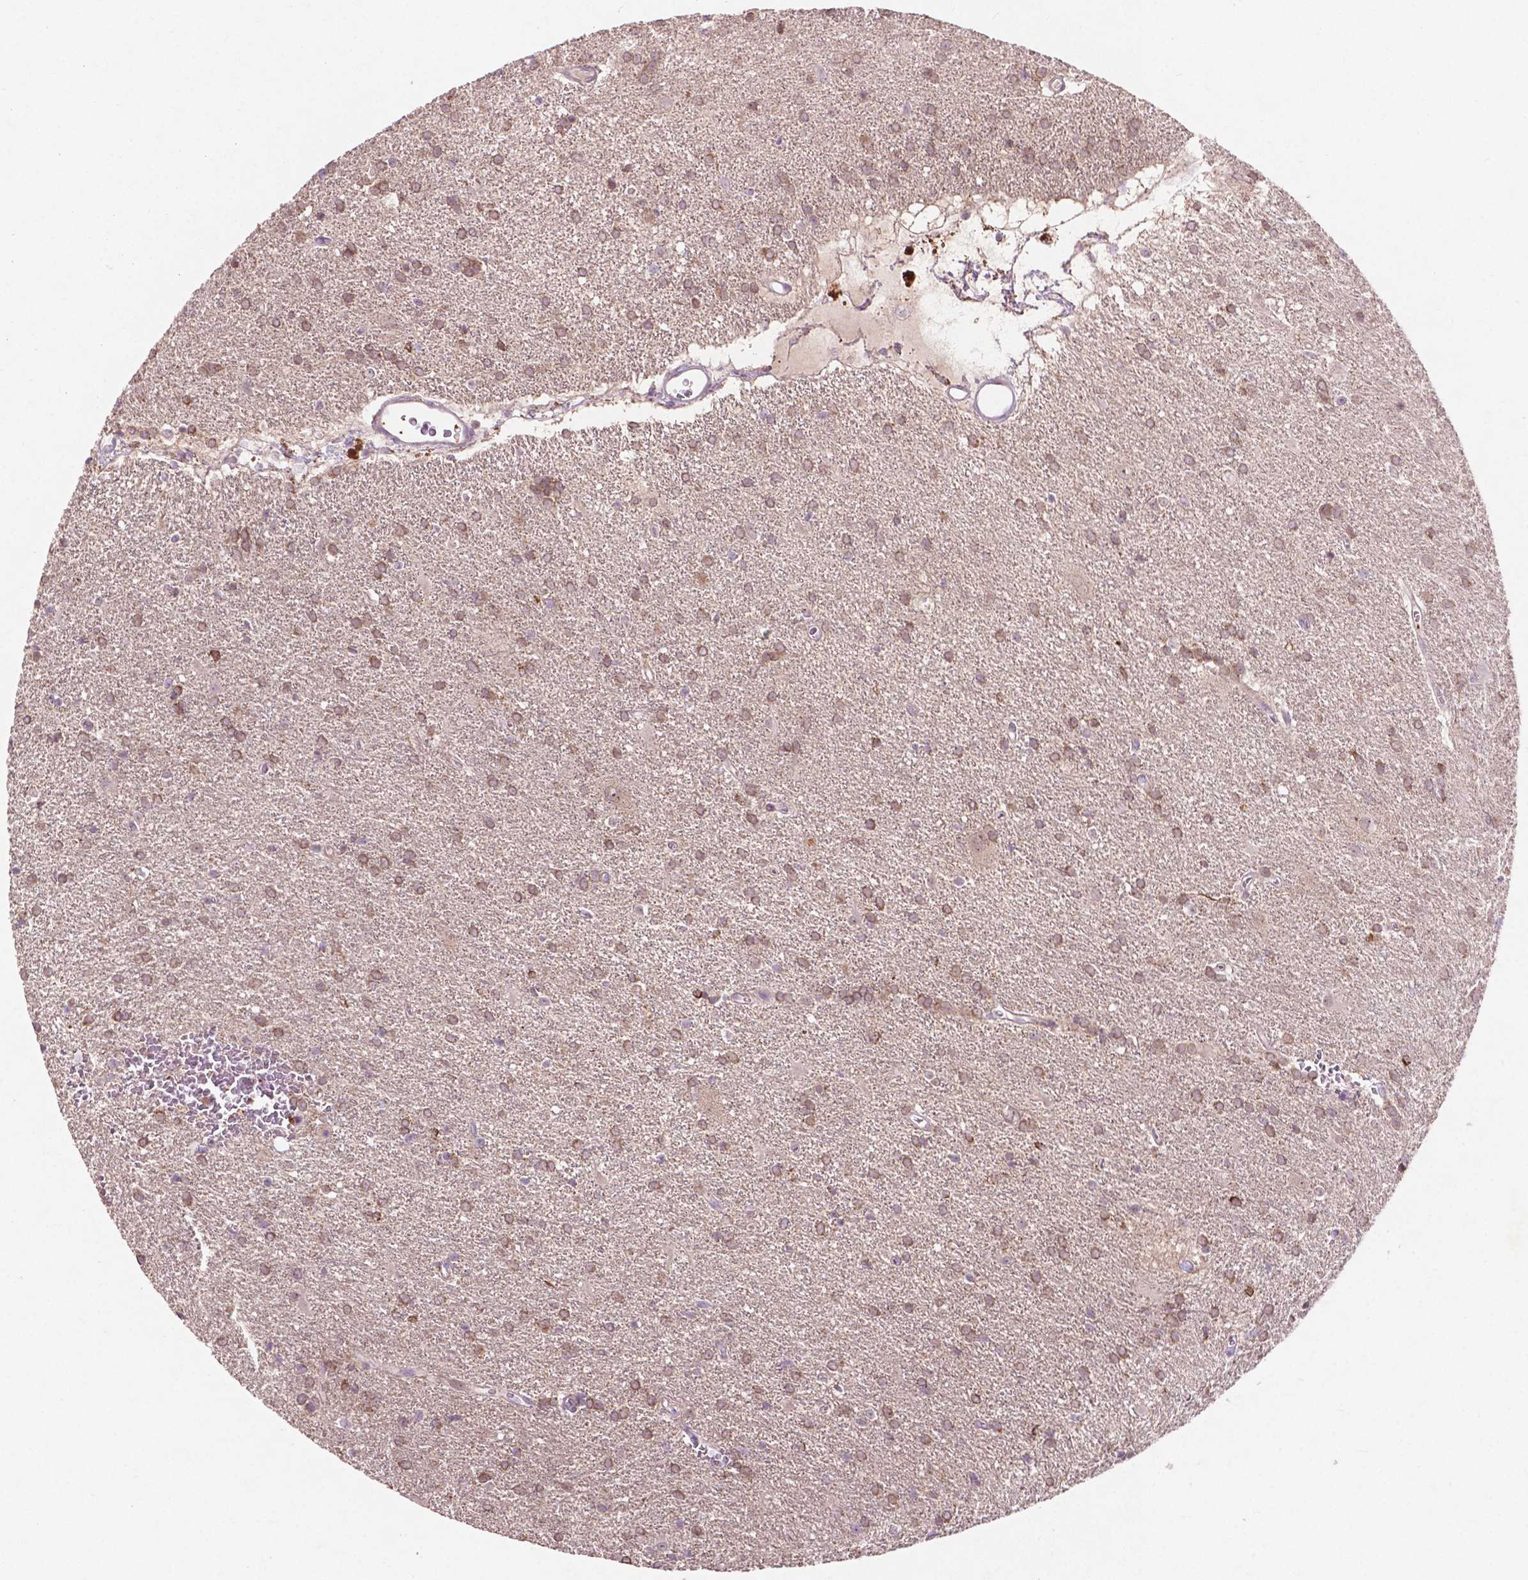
{"staining": {"intensity": "weak", "quantity": ">75%", "location": "cytoplasmic/membranous"}, "tissue": "glioma", "cell_type": "Tumor cells", "image_type": "cancer", "snomed": [{"axis": "morphology", "description": "Glioma, malignant, Low grade"}, {"axis": "topography", "description": "Brain"}], "caption": "Protein staining of glioma tissue exhibits weak cytoplasmic/membranous positivity in about >75% of tumor cells.", "gene": "ARL5C", "patient": {"sex": "male", "age": 66}}